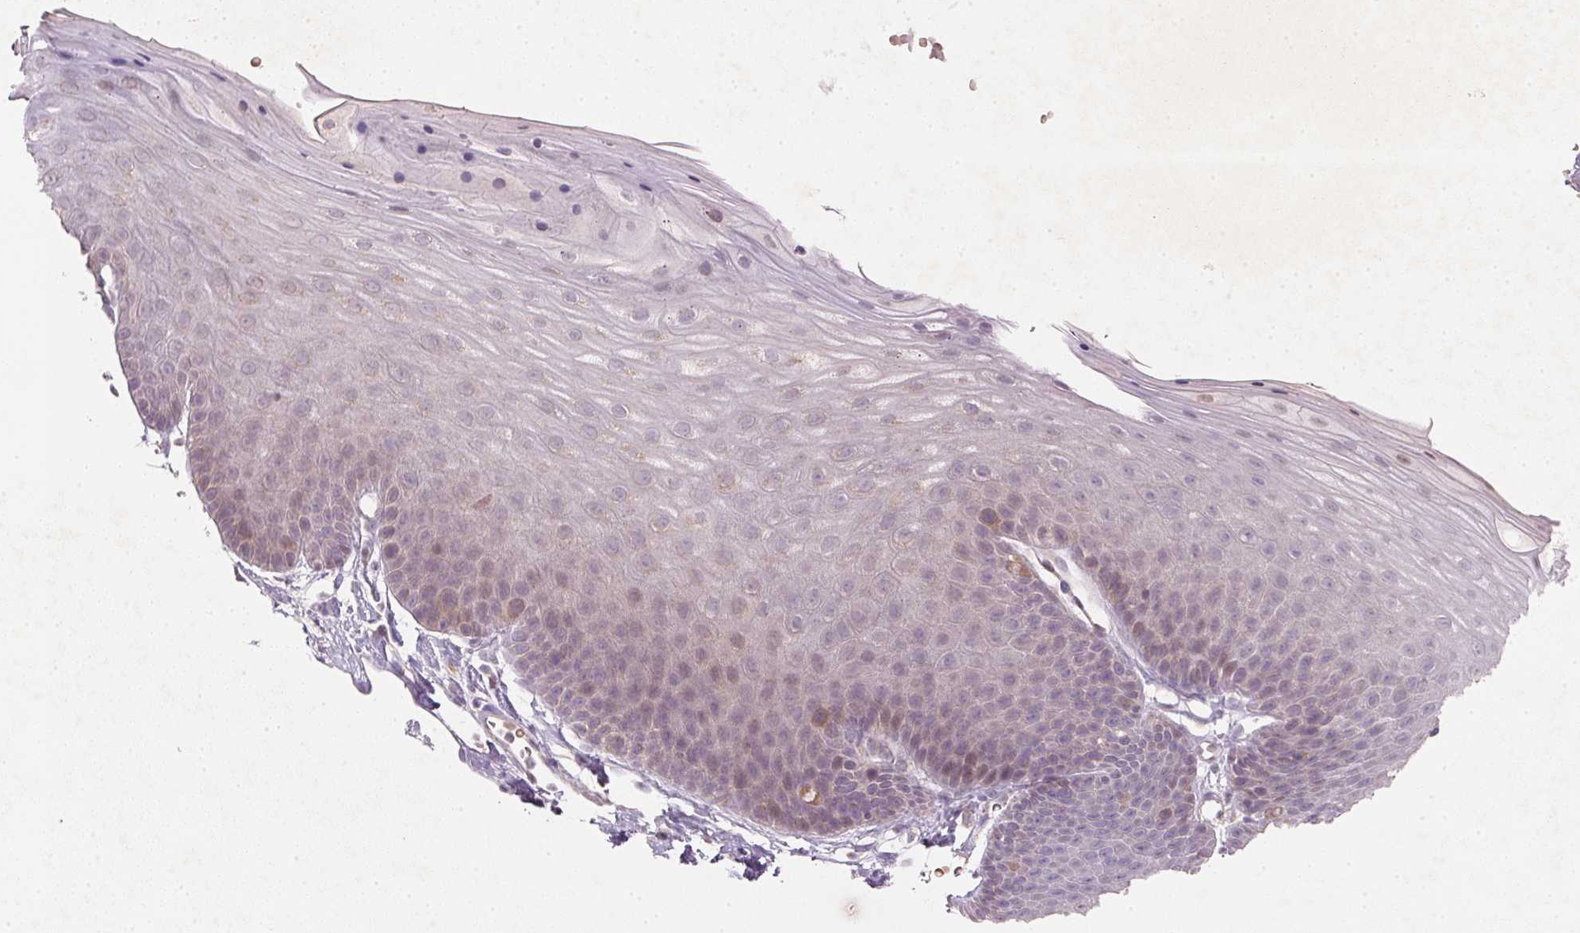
{"staining": {"intensity": "moderate", "quantity": "<25%", "location": "cytoplasmic/membranous"}, "tissue": "skin", "cell_type": "Epidermal cells", "image_type": "normal", "snomed": [{"axis": "morphology", "description": "Normal tissue, NOS"}, {"axis": "topography", "description": "Anal"}], "caption": "Protein positivity by immunohistochemistry (IHC) demonstrates moderate cytoplasmic/membranous staining in about <25% of epidermal cells in normal skin.", "gene": "KCNK15", "patient": {"sex": "male", "age": 53}}